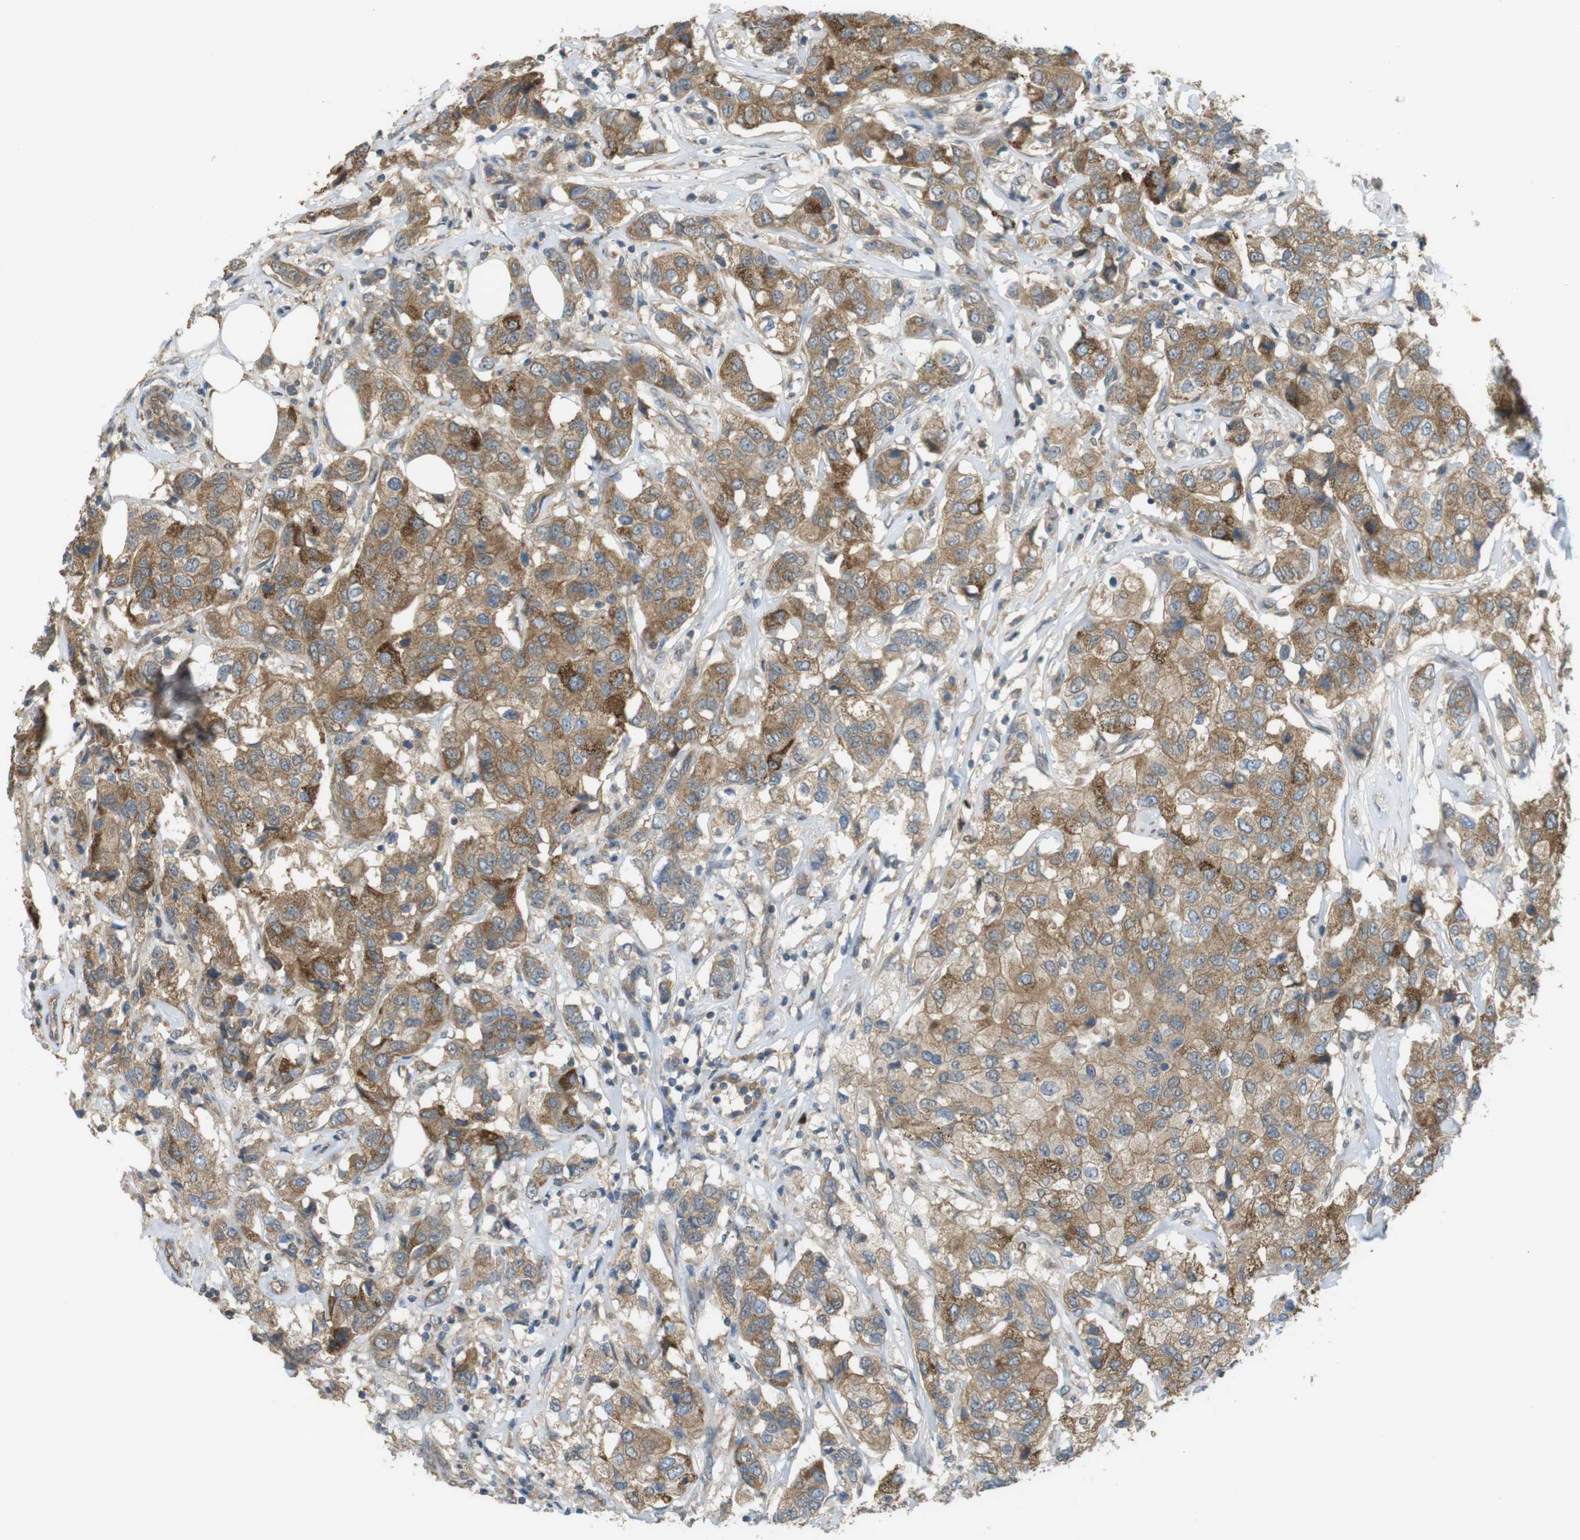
{"staining": {"intensity": "moderate", "quantity": ">75%", "location": "cytoplasmic/membranous"}, "tissue": "breast cancer", "cell_type": "Tumor cells", "image_type": "cancer", "snomed": [{"axis": "morphology", "description": "Duct carcinoma"}, {"axis": "topography", "description": "Breast"}], "caption": "About >75% of tumor cells in human infiltrating ductal carcinoma (breast) demonstrate moderate cytoplasmic/membranous protein staining as visualized by brown immunohistochemical staining.", "gene": "ZDHHC20", "patient": {"sex": "female", "age": 80}}